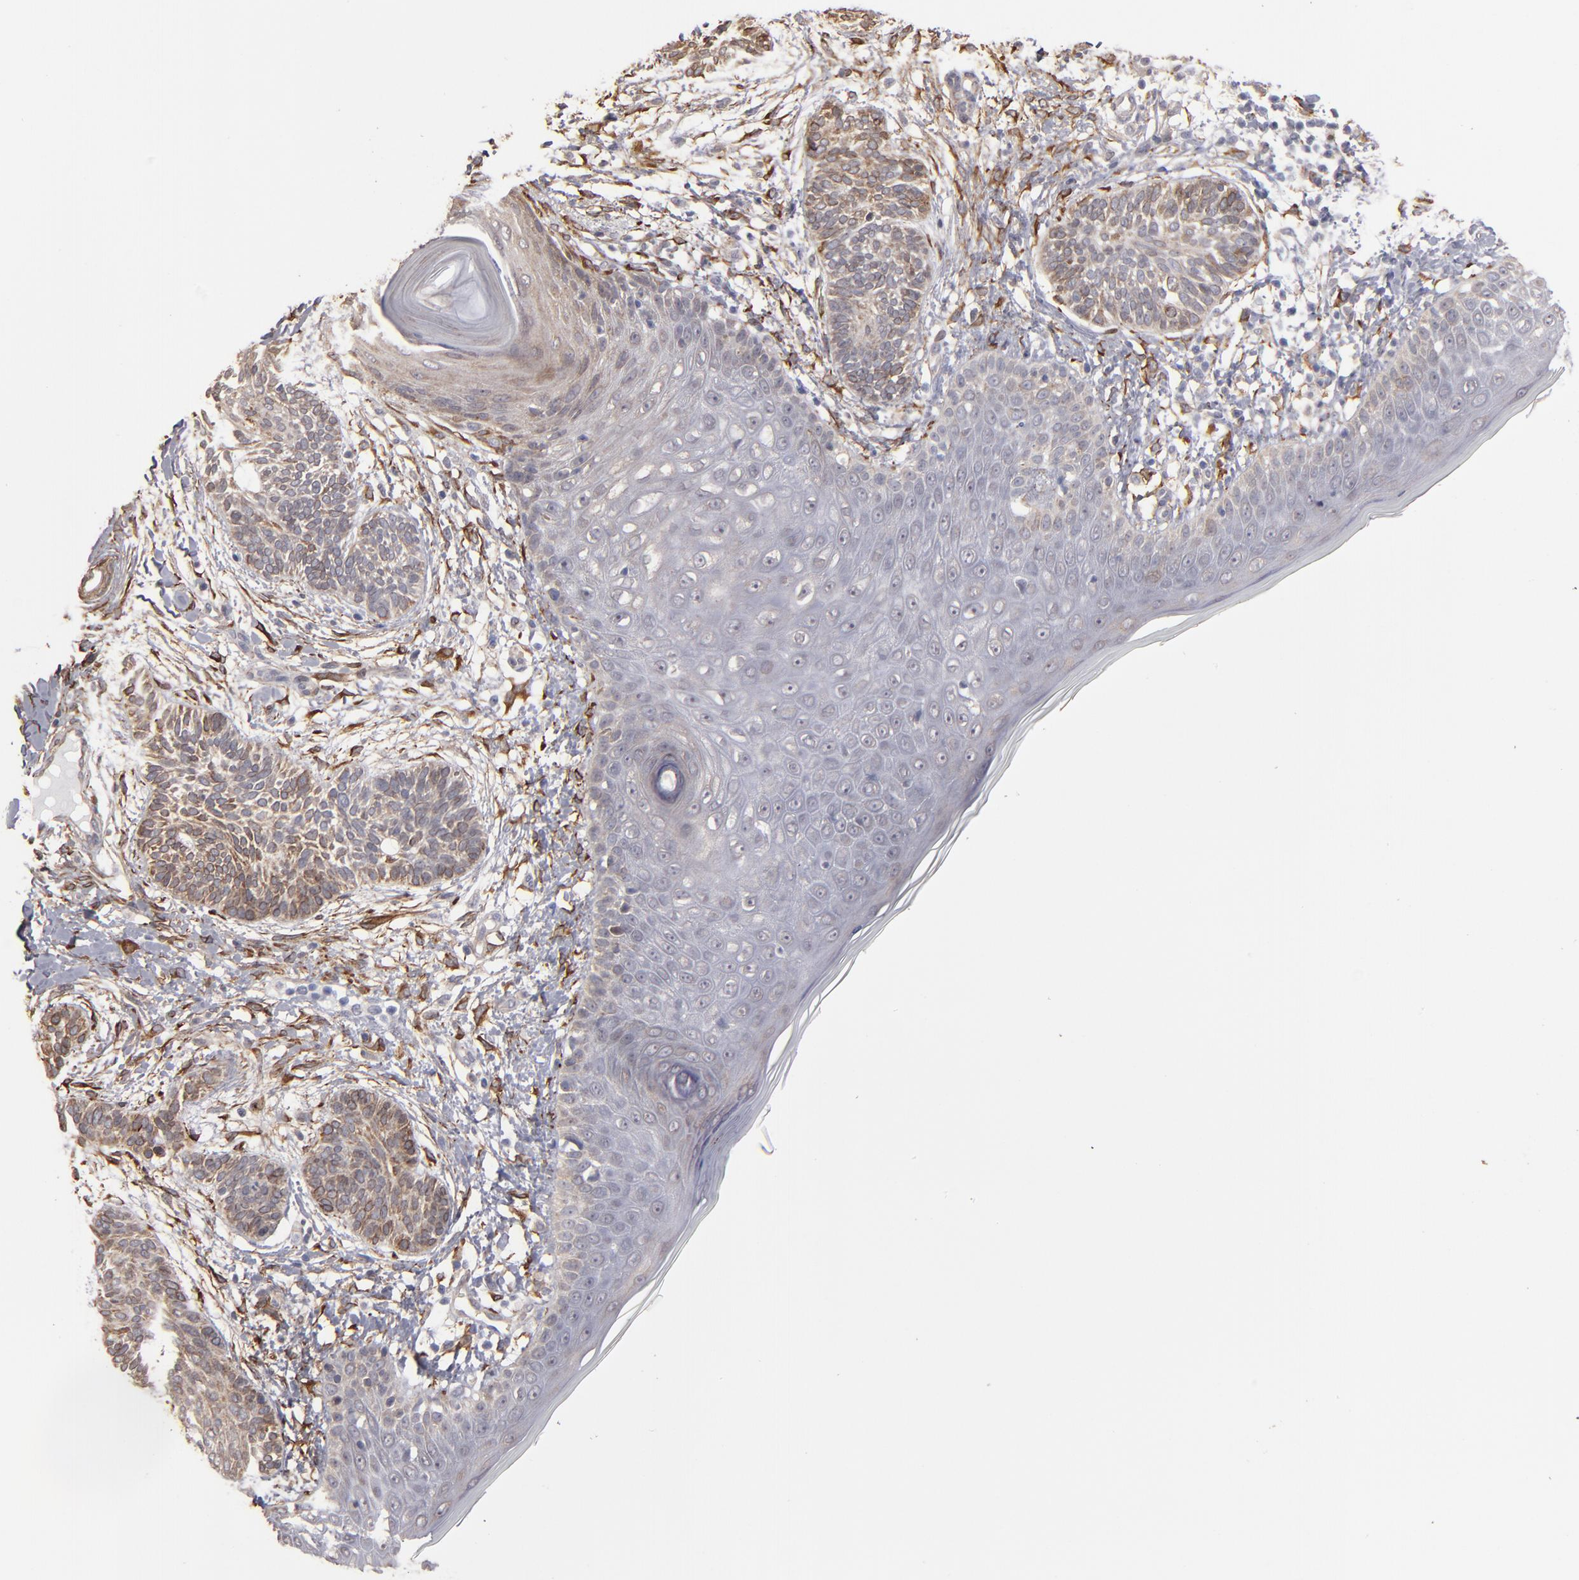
{"staining": {"intensity": "moderate", "quantity": "25%-75%", "location": "cytoplasmic/membranous"}, "tissue": "skin cancer", "cell_type": "Tumor cells", "image_type": "cancer", "snomed": [{"axis": "morphology", "description": "Normal tissue, NOS"}, {"axis": "morphology", "description": "Basal cell carcinoma"}, {"axis": "topography", "description": "Skin"}], "caption": "The immunohistochemical stain labels moderate cytoplasmic/membranous staining in tumor cells of skin cancer (basal cell carcinoma) tissue.", "gene": "PGRMC1", "patient": {"sex": "male", "age": 63}}